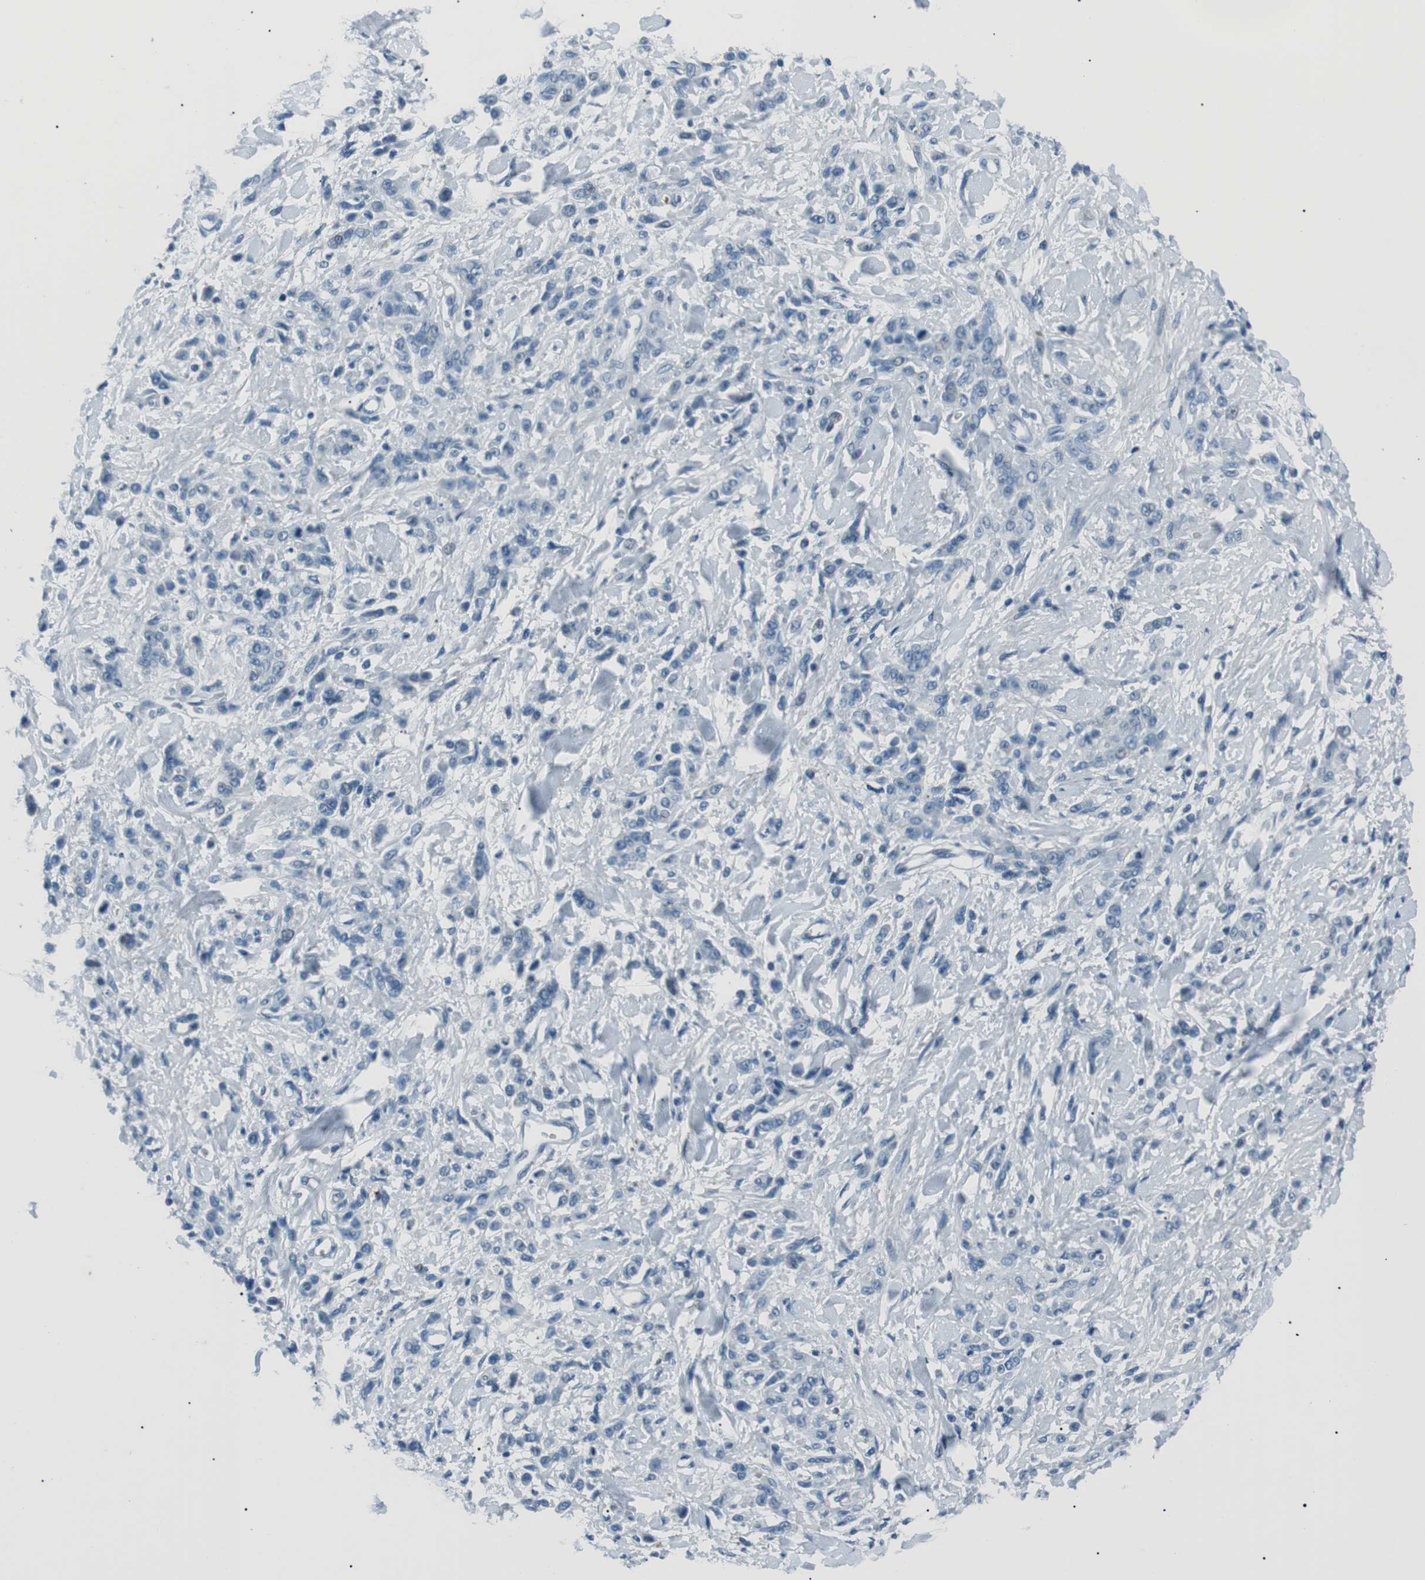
{"staining": {"intensity": "negative", "quantity": "none", "location": "none"}, "tissue": "stomach cancer", "cell_type": "Tumor cells", "image_type": "cancer", "snomed": [{"axis": "morphology", "description": "Normal tissue, NOS"}, {"axis": "morphology", "description": "Adenocarcinoma, NOS"}, {"axis": "topography", "description": "Stomach"}], "caption": "IHC of human adenocarcinoma (stomach) demonstrates no expression in tumor cells. (DAB immunohistochemistry visualized using brightfield microscopy, high magnification).", "gene": "ST6GAL1", "patient": {"sex": "male", "age": 82}}